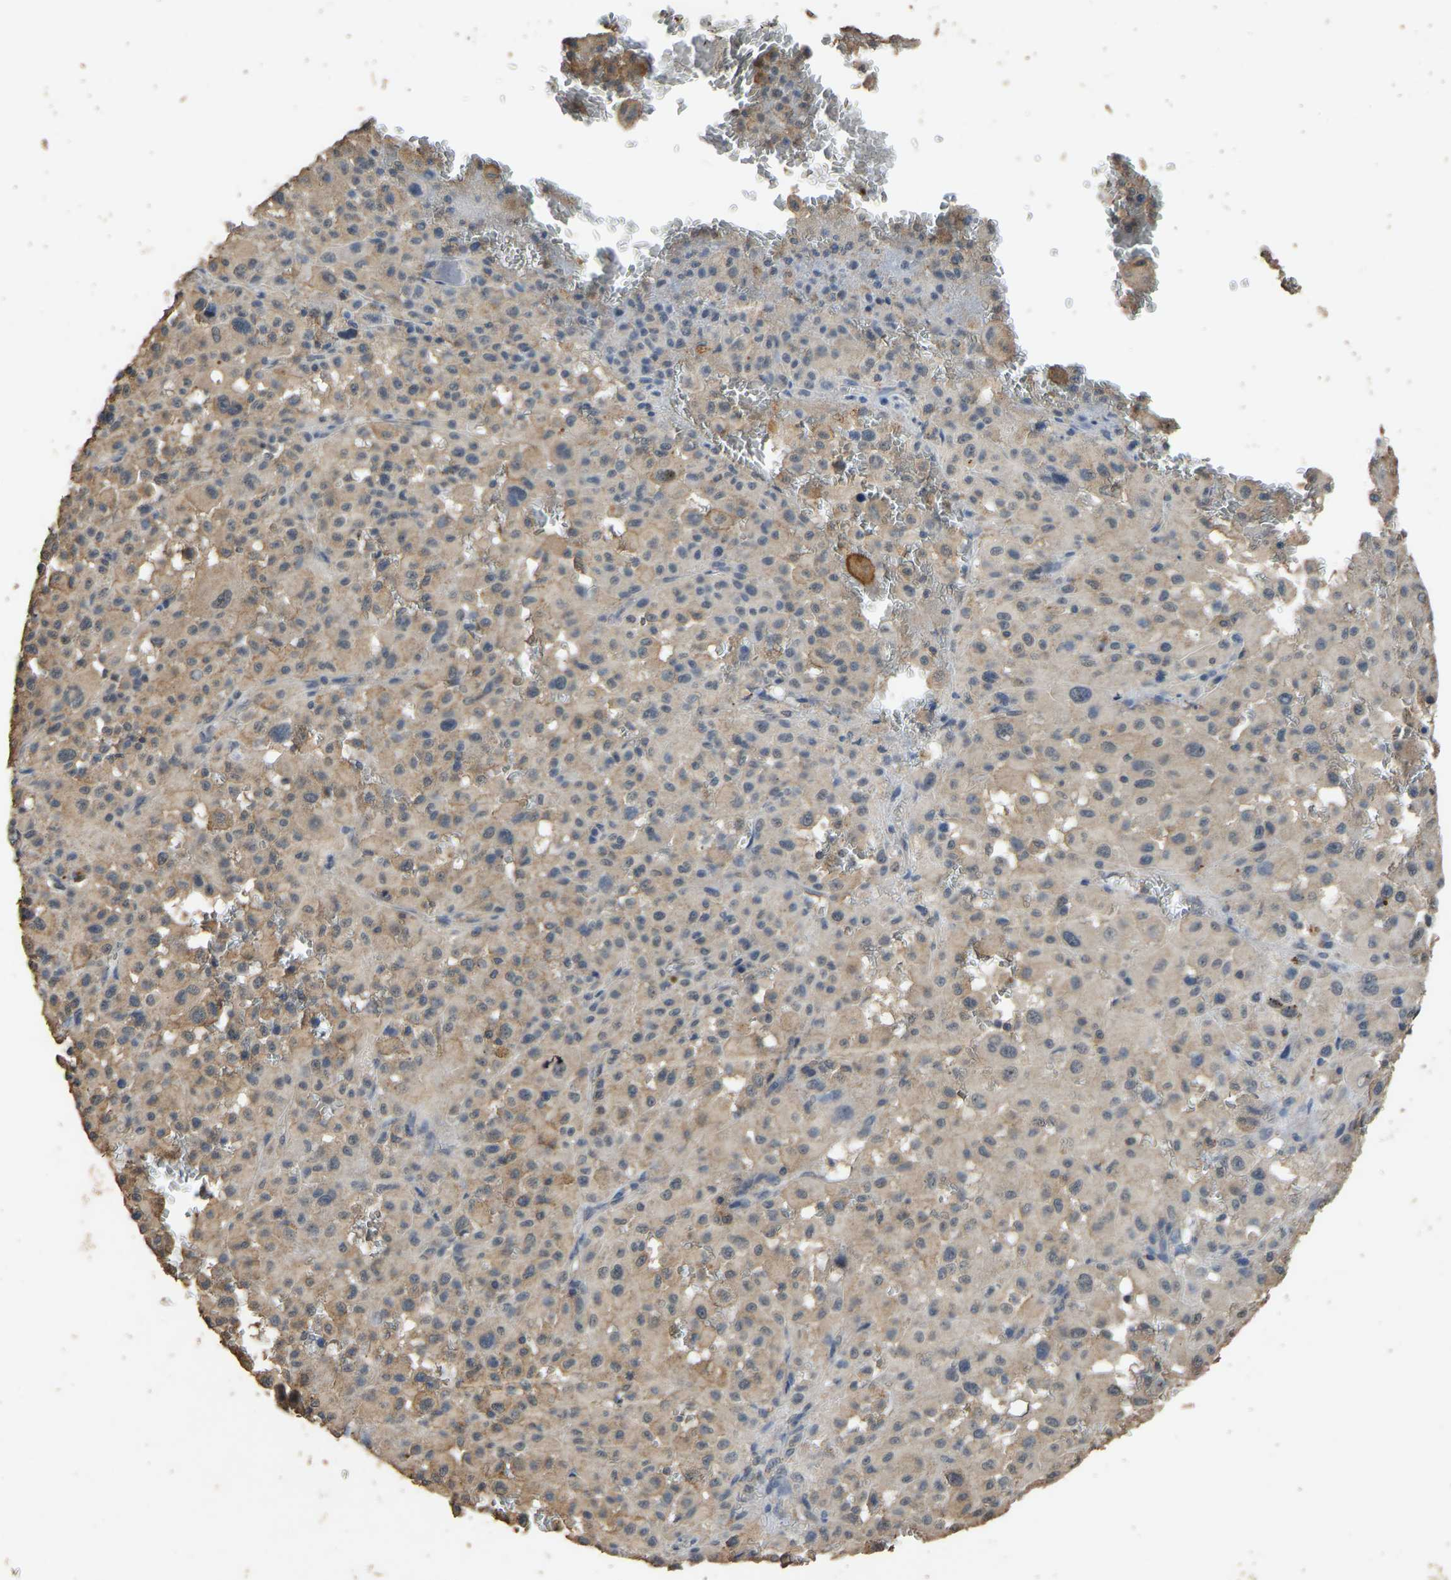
{"staining": {"intensity": "moderate", "quantity": "<25%", "location": "cytoplasmic/membranous"}, "tissue": "melanoma", "cell_type": "Tumor cells", "image_type": "cancer", "snomed": [{"axis": "morphology", "description": "Malignant melanoma, Metastatic site"}, {"axis": "topography", "description": "Skin"}], "caption": "Immunohistochemistry histopathology image of neoplastic tissue: human melanoma stained using immunohistochemistry (IHC) exhibits low levels of moderate protein expression localized specifically in the cytoplasmic/membranous of tumor cells, appearing as a cytoplasmic/membranous brown color.", "gene": "CIDEC", "patient": {"sex": "female", "age": 74}}